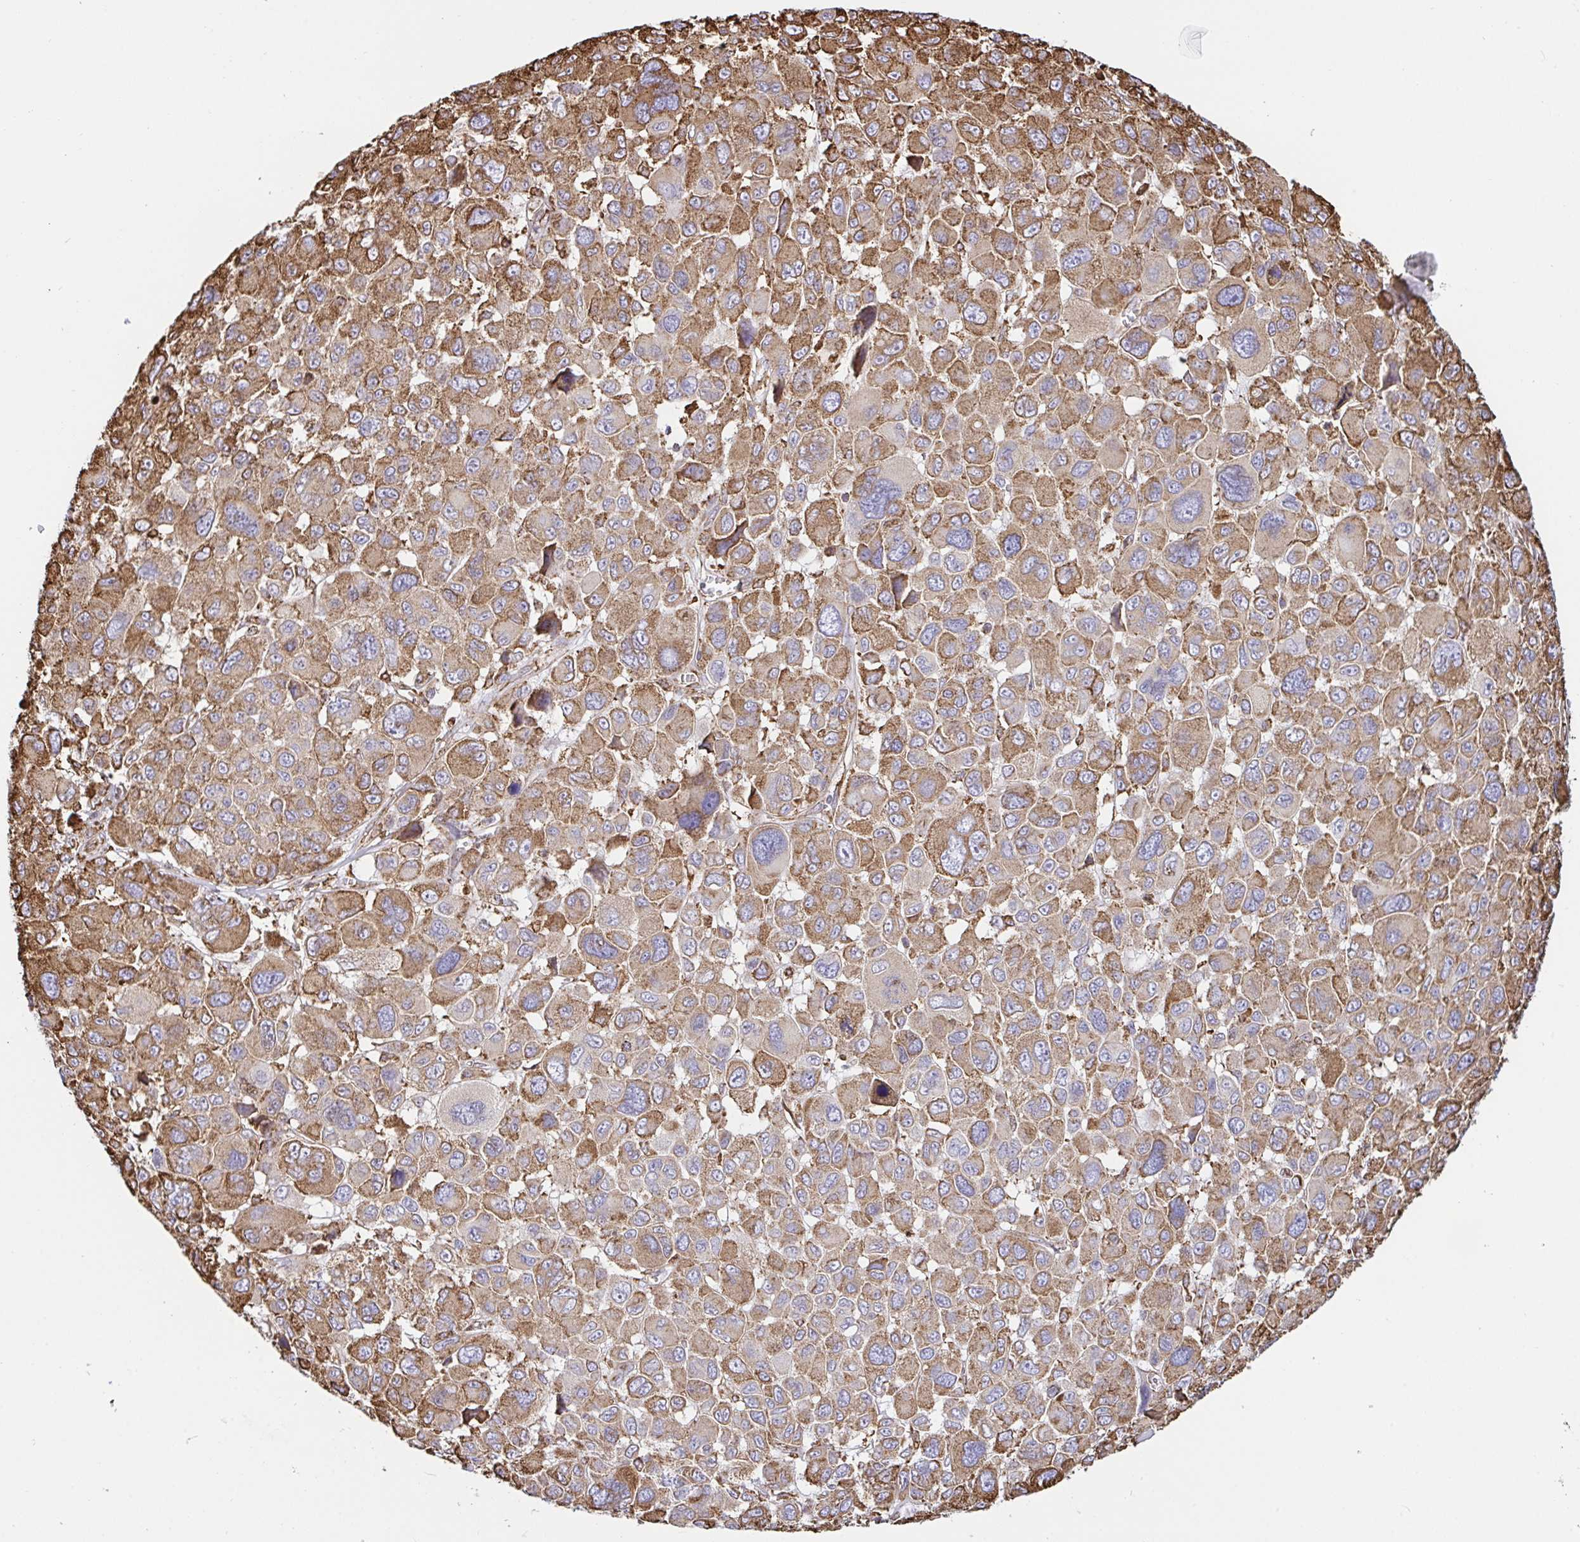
{"staining": {"intensity": "moderate", "quantity": ">75%", "location": "cytoplasmic/membranous"}, "tissue": "melanoma", "cell_type": "Tumor cells", "image_type": "cancer", "snomed": [{"axis": "morphology", "description": "Malignant melanoma, NOS"}, {"axis": "topography", "description": "Skin"}], "caption": "This micrograph reveals malignant melanoma stained with immunohistochemistry to label a protein in brown. The cytoplasmic/membranous of tumor cells show moderate positivity for the protein. Nuclei are counter-stained blue.", "gene": "CLGN", "patient": {"sex": "female", "age": 66}}